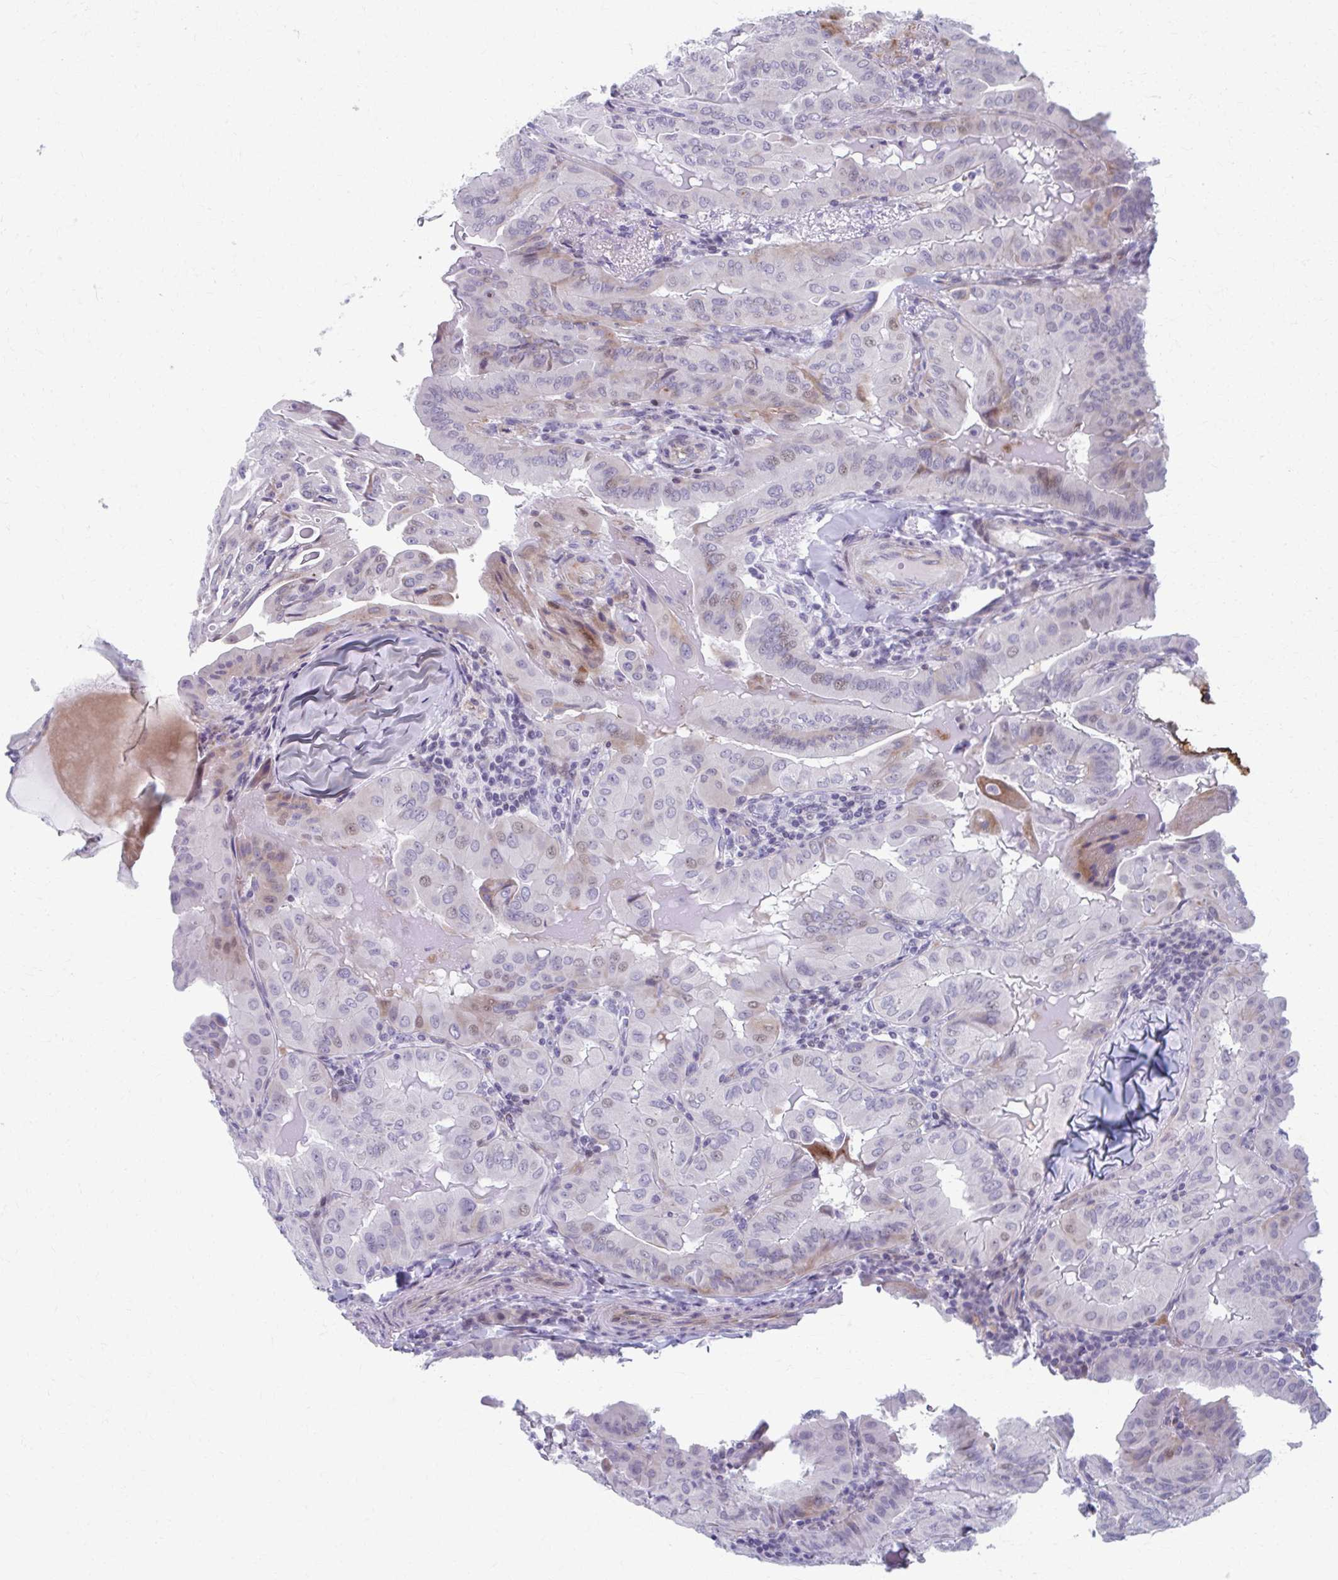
{"staining": {"intensity": "weak", "quantity": "<25%", "location": "nuclear"}, "tissue": "thyroid cancer", "cell_type": "Tumor cells", "image_type": "cancer", "snomed": [{"axis": "morphology", "description": "Papillary adenocarcinoma, NOS"}, {"axis": "topography", "description": "Thyroid gland"}], "caption": "High power microscopy photomicrograph of an immunohistochemistry micrograph of thyroid cancer (papillary adenocarcinoma), revealing no significant positivity in tumor cells.", "gene": "ABHD16B", "patient": {"sex": "female", "age": 68}}